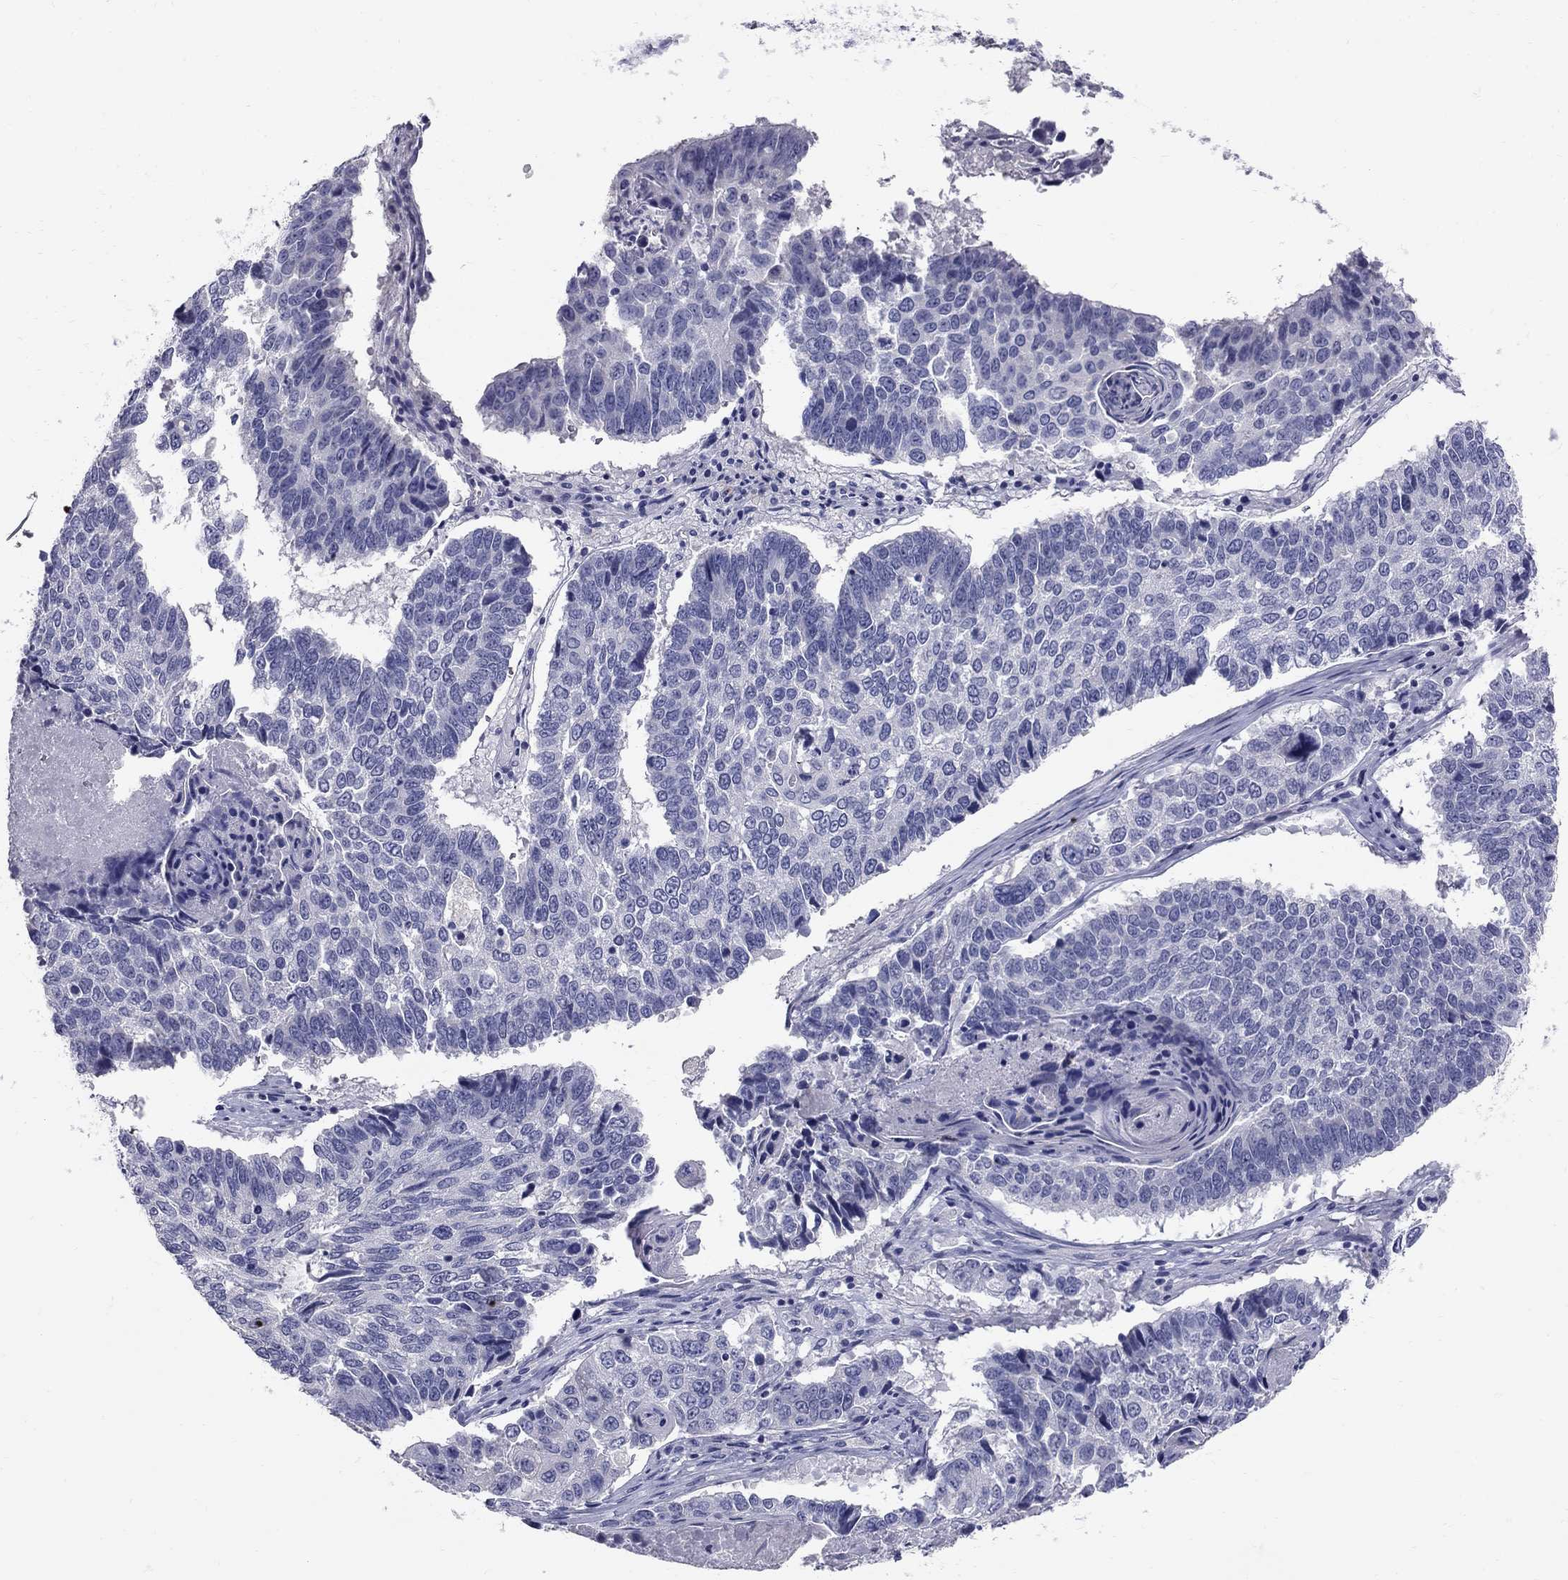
{"staining": {"intensity": "negative", "quantity": "none", "location": "none"}, "tissue": "lung cancer", "cell_type": "Tumor cells", "image_type": "cancer", "snomed": [{"axis": "morphology", "description": "Squamous cell carcinoma, NOS"}, {"axis": "topography", "description": "Lung"}], "caption": "High magnification brightfield microscopy of lung cancer stained with DAB (brown) and counterstained with hematoxylin (blue): tumor cells show no significant positivity.", "gene": "TP53TG5", "patient": {"sex": "male", "age": 73}}